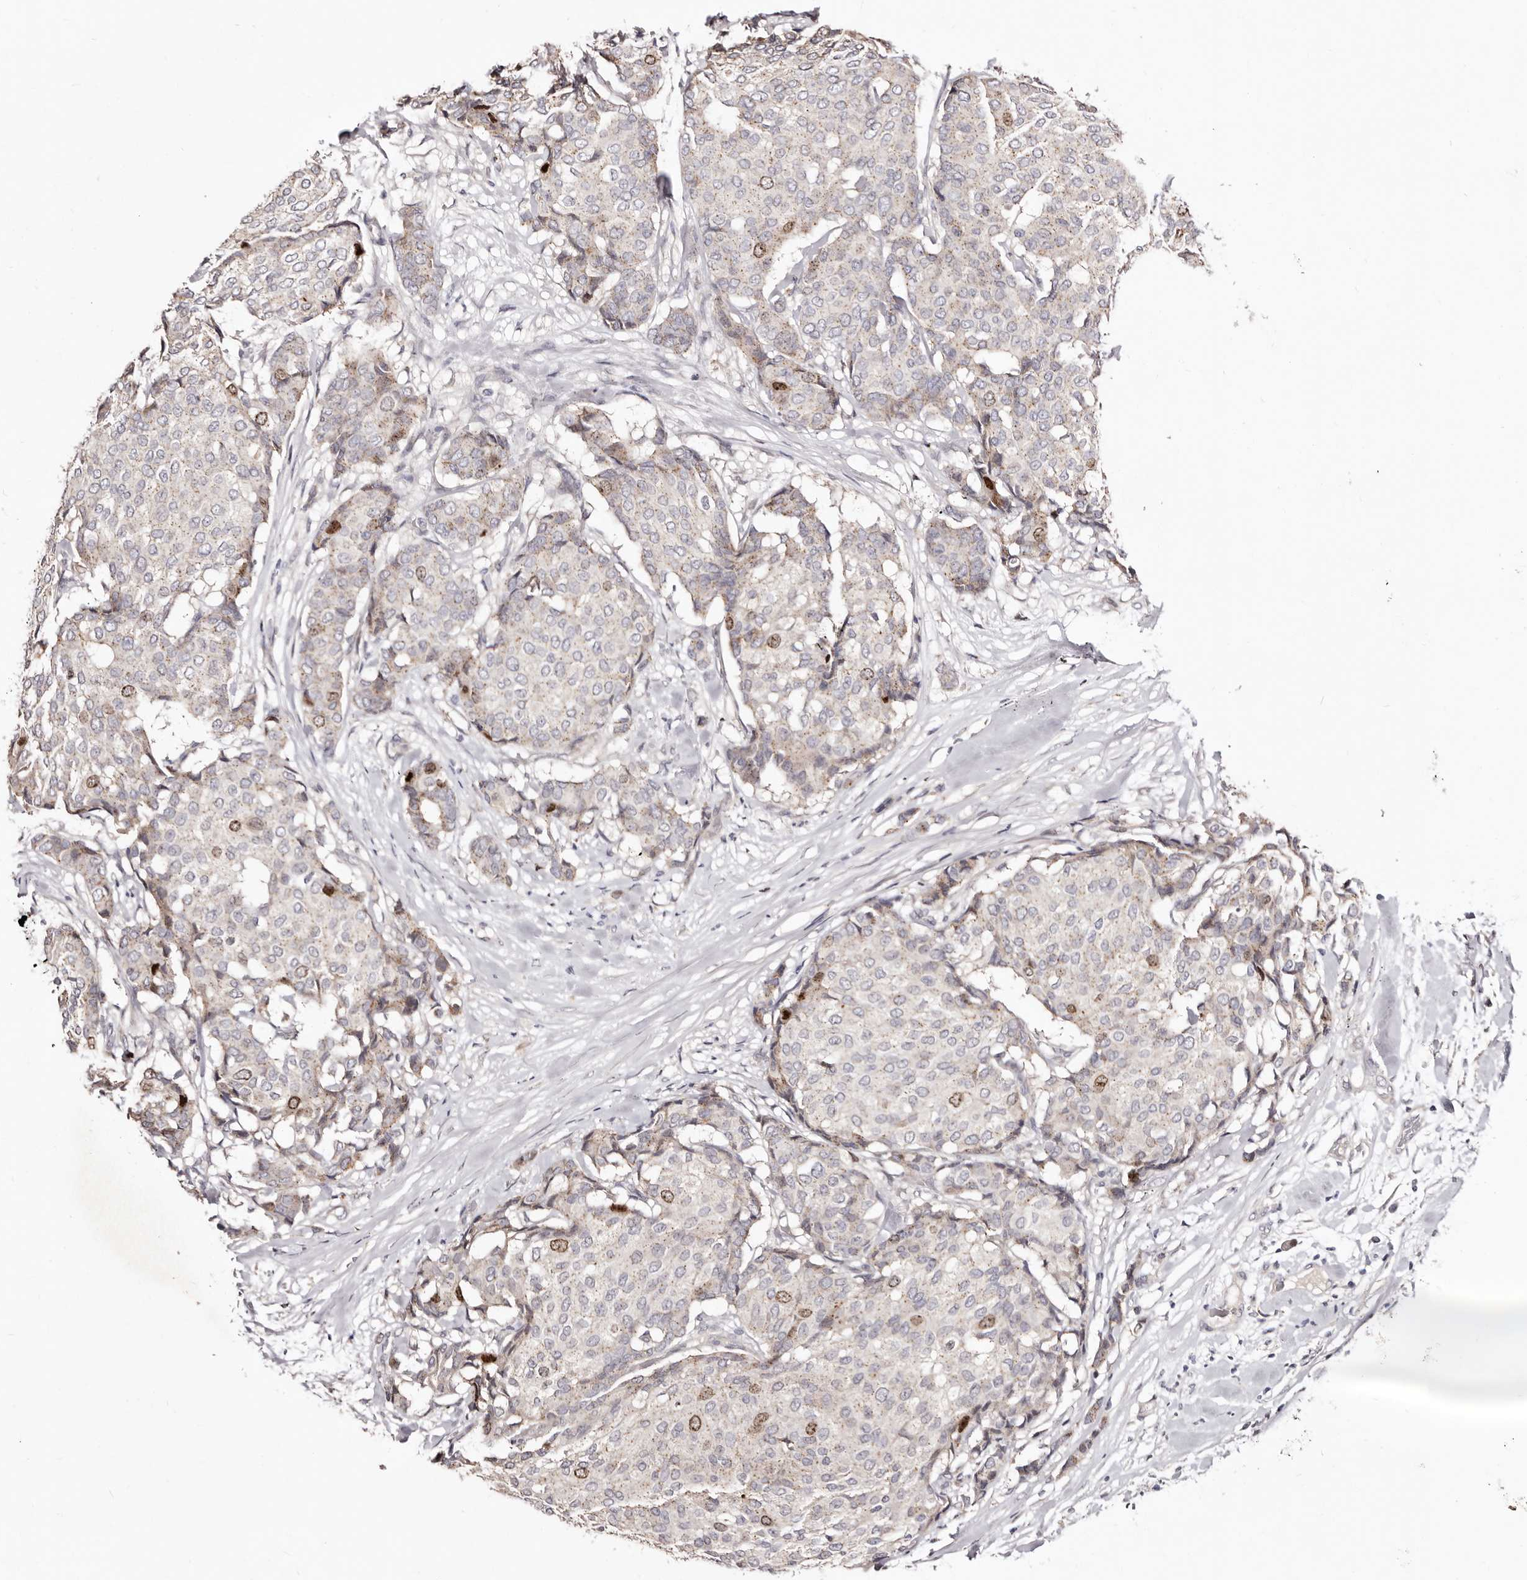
{"staining": {"intensity": "moderate", "quantity": "<25%", "location": "nuclear"}, "tissue": "breast cancer", "cell_type": "Tumor cells", "image_type": "cancer", "snomed": [{"axis": "morphology", "description": "Duct carcinoma"}, {"axis": "topography", "description": "Breast"}], "caption": "This histopathology image shows breast cancer stained with IHC to label a protein in brown. The nuclear of tumor cells show moderate positivity for the protein. Nuclei are counter-stained blue.", "gene": "CDCA8", "patient": {"sex": "female", "age": 75}}